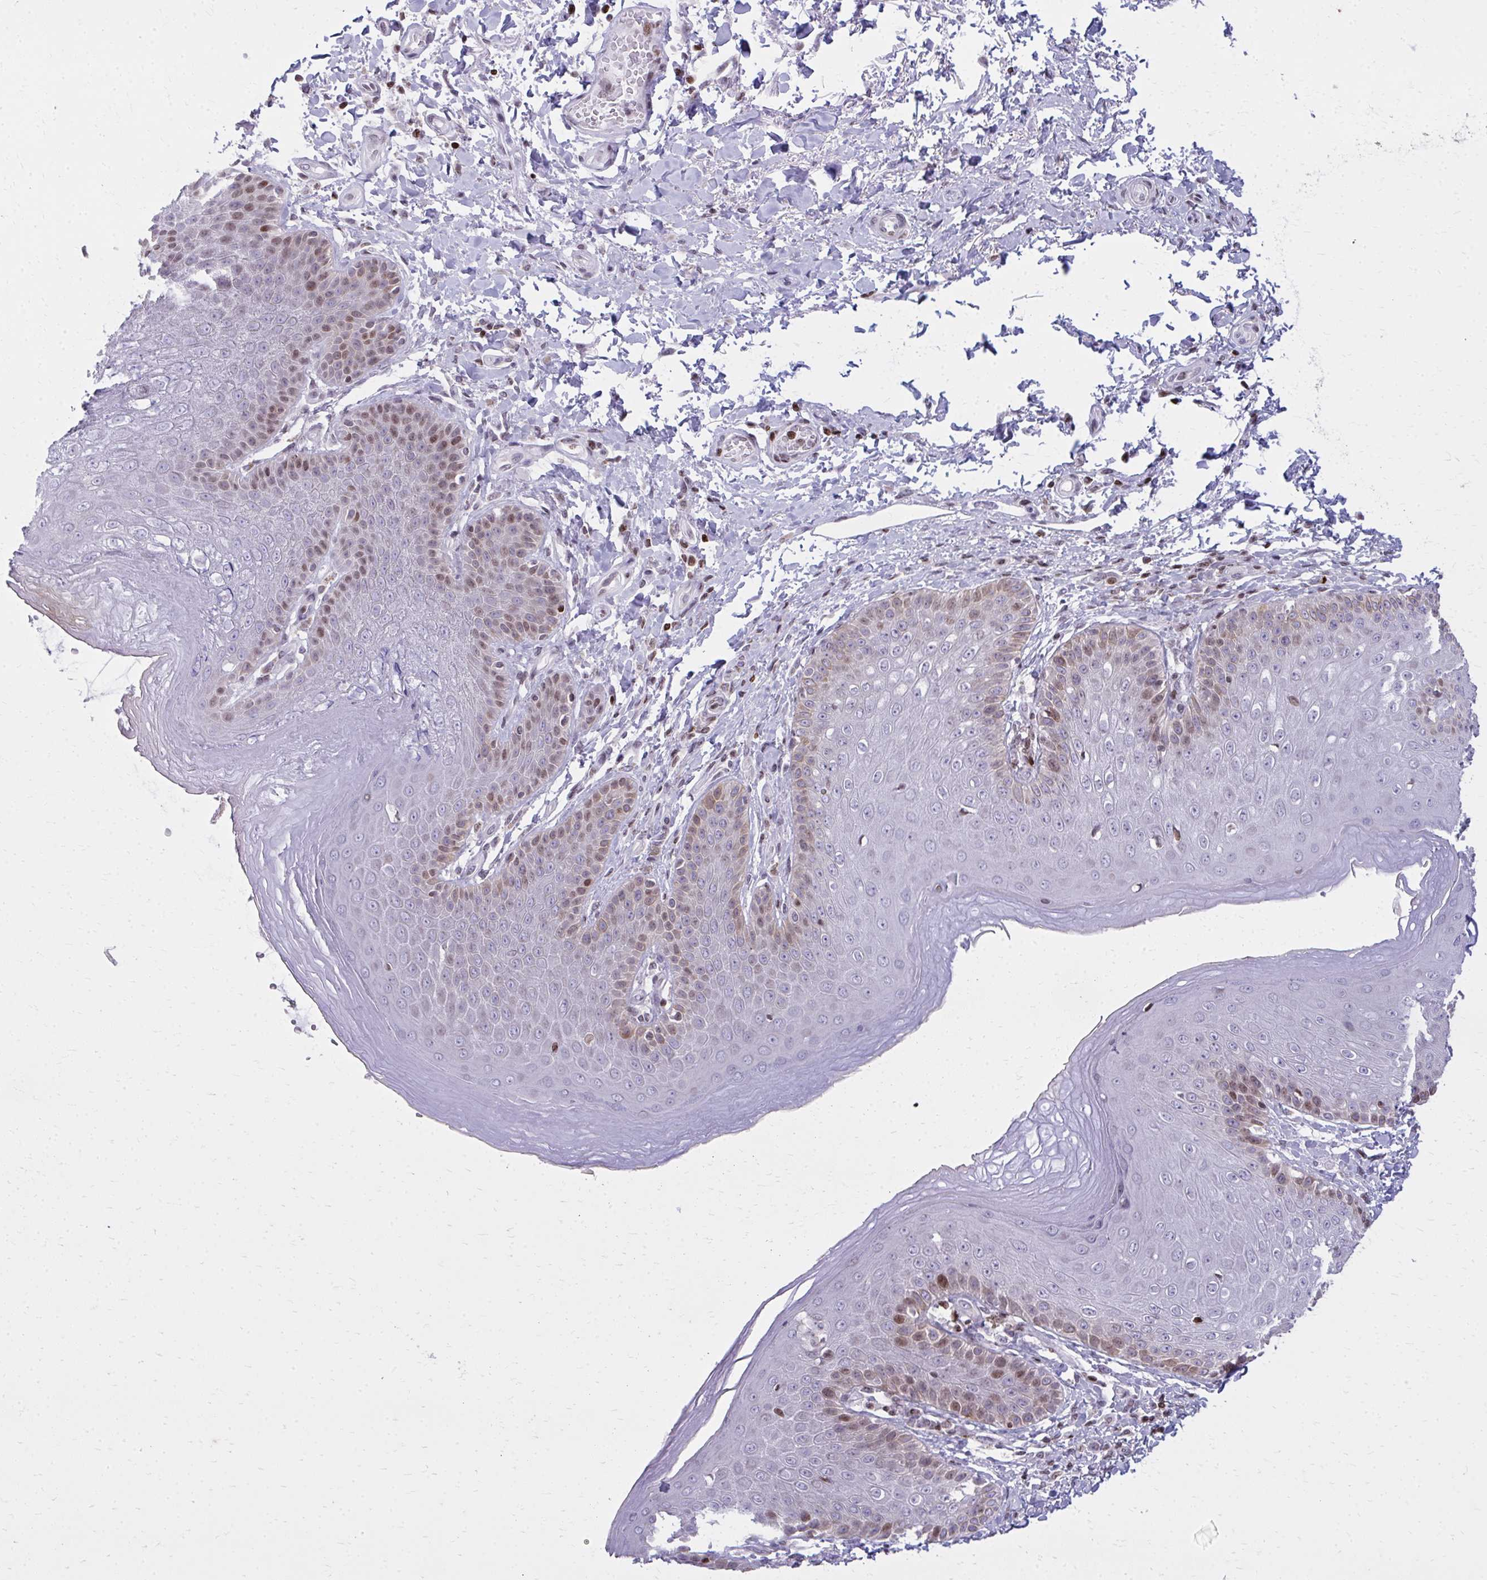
{"staining": {"intensity": "moderate", "quantity": "<25%", "location": "cytoplasmic/membranous,nuclear"}, "tissue": "skin", "cell_type": "Epidermal cells", "image_type": "normal", "snomed": [{"axis": "morphology", "description": "Normal tissue, NOS"}, {"axis": "topography", "description": "Peripheral nerve tissue"}], "caption": "This image demonstrates immunohistochemistry (IHC) staining of unremarkable skin, with low moderate cytoplasmic/membranous,nuclear positivity in approximately <25% of epidermal cells.", "gene": "AP5M1", "patient": {"sex": "male", "age": 51}}